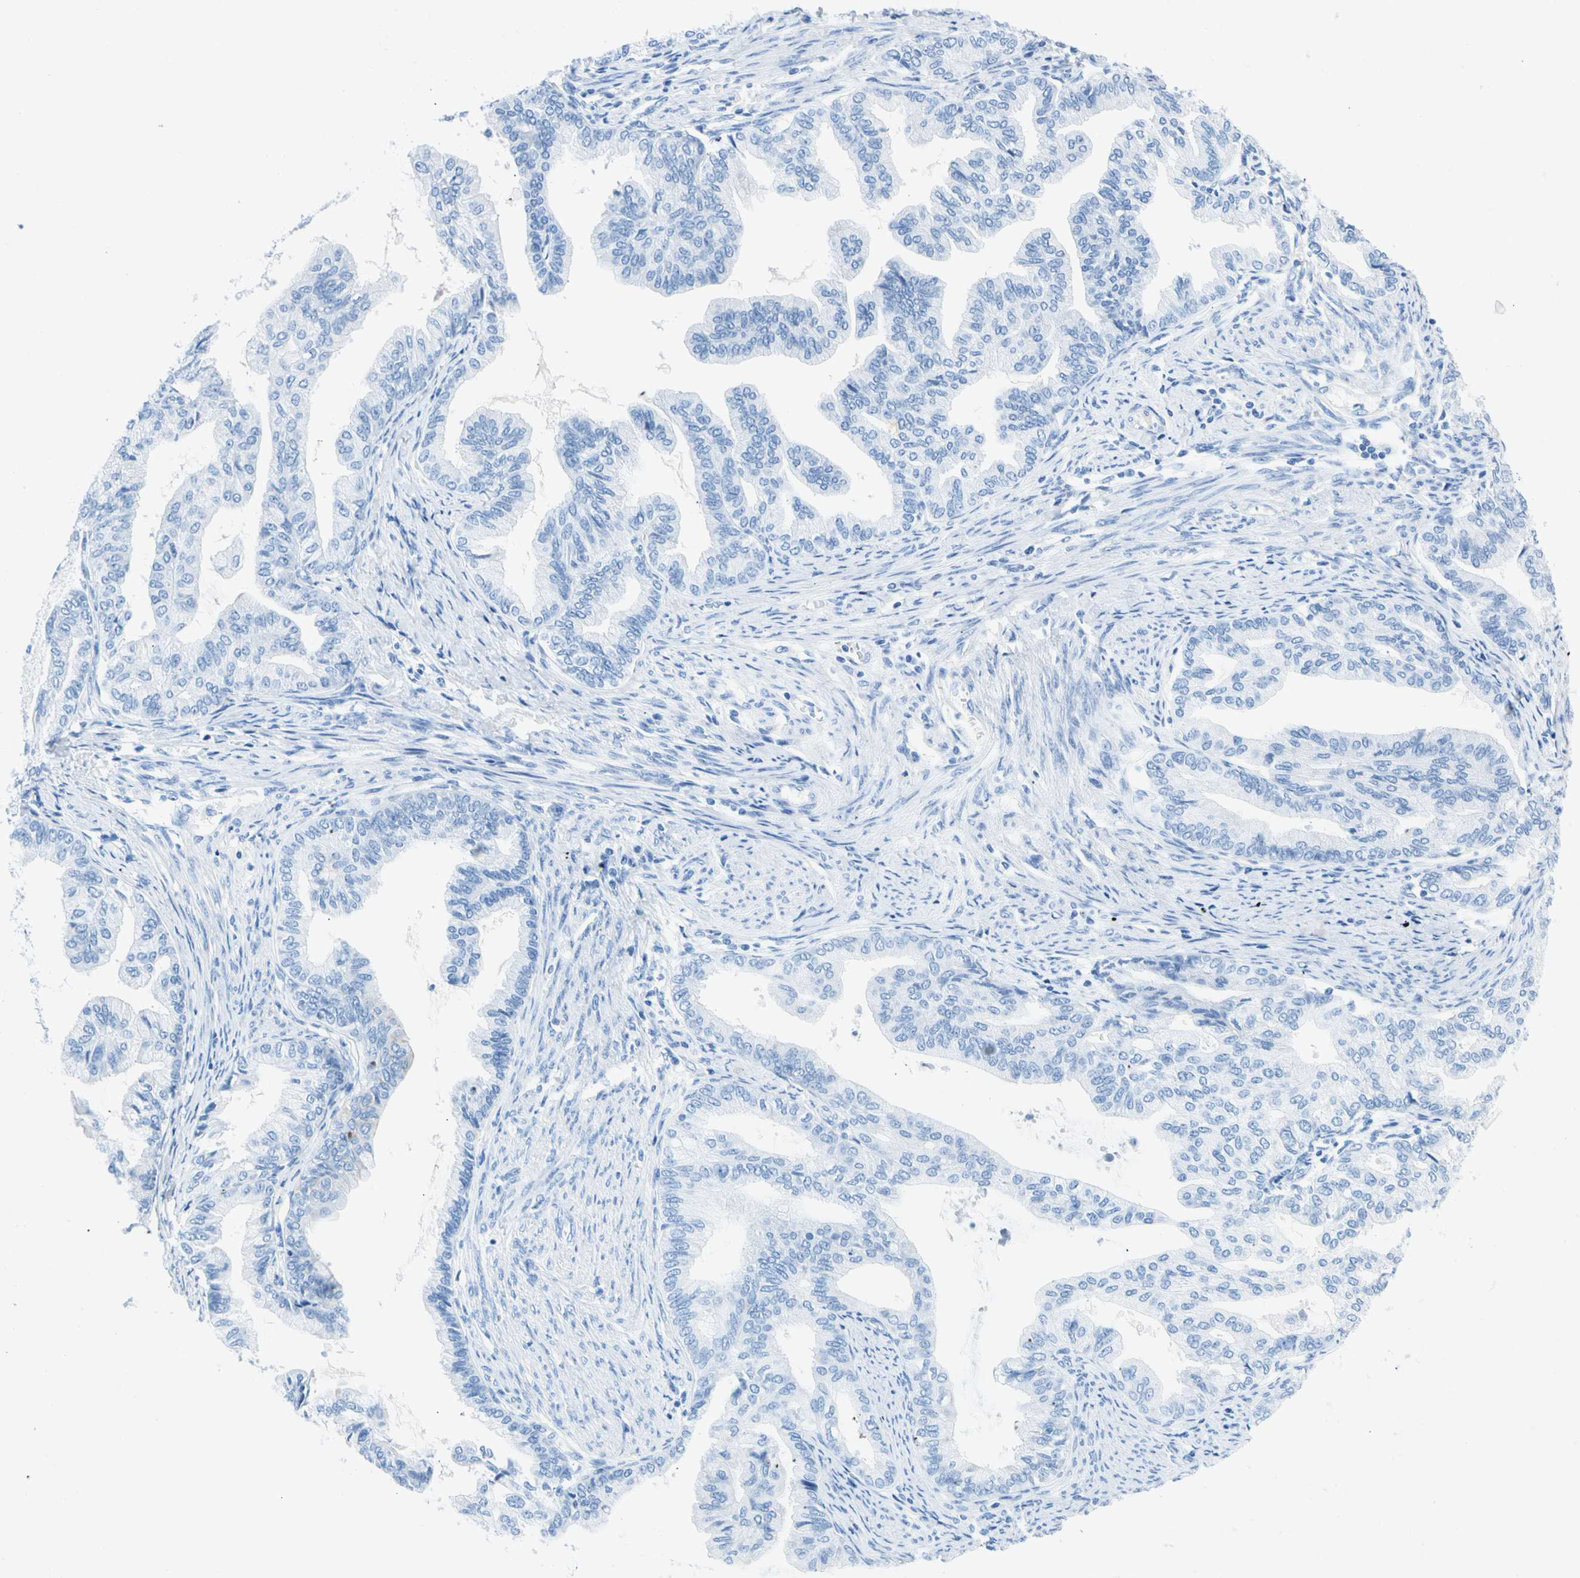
{"staining": {"intensity": "negative", "quantity": "none", "location": "none"}, "tissue": "endometrial cancer", "cell_type": "Tumor cells", "image_type": "cancer", "snomed": [{"axis": "morphology", "description": "Adenocarcinoma, NOS"}, {"axis": "topography", "description": "Endometrium"}], "caption": "Tumor cells are negative for brown protein staining in adenocarcinoma (endometrial).", "gene": "CEL", "patient": {"sex": "female", "age": 86}}